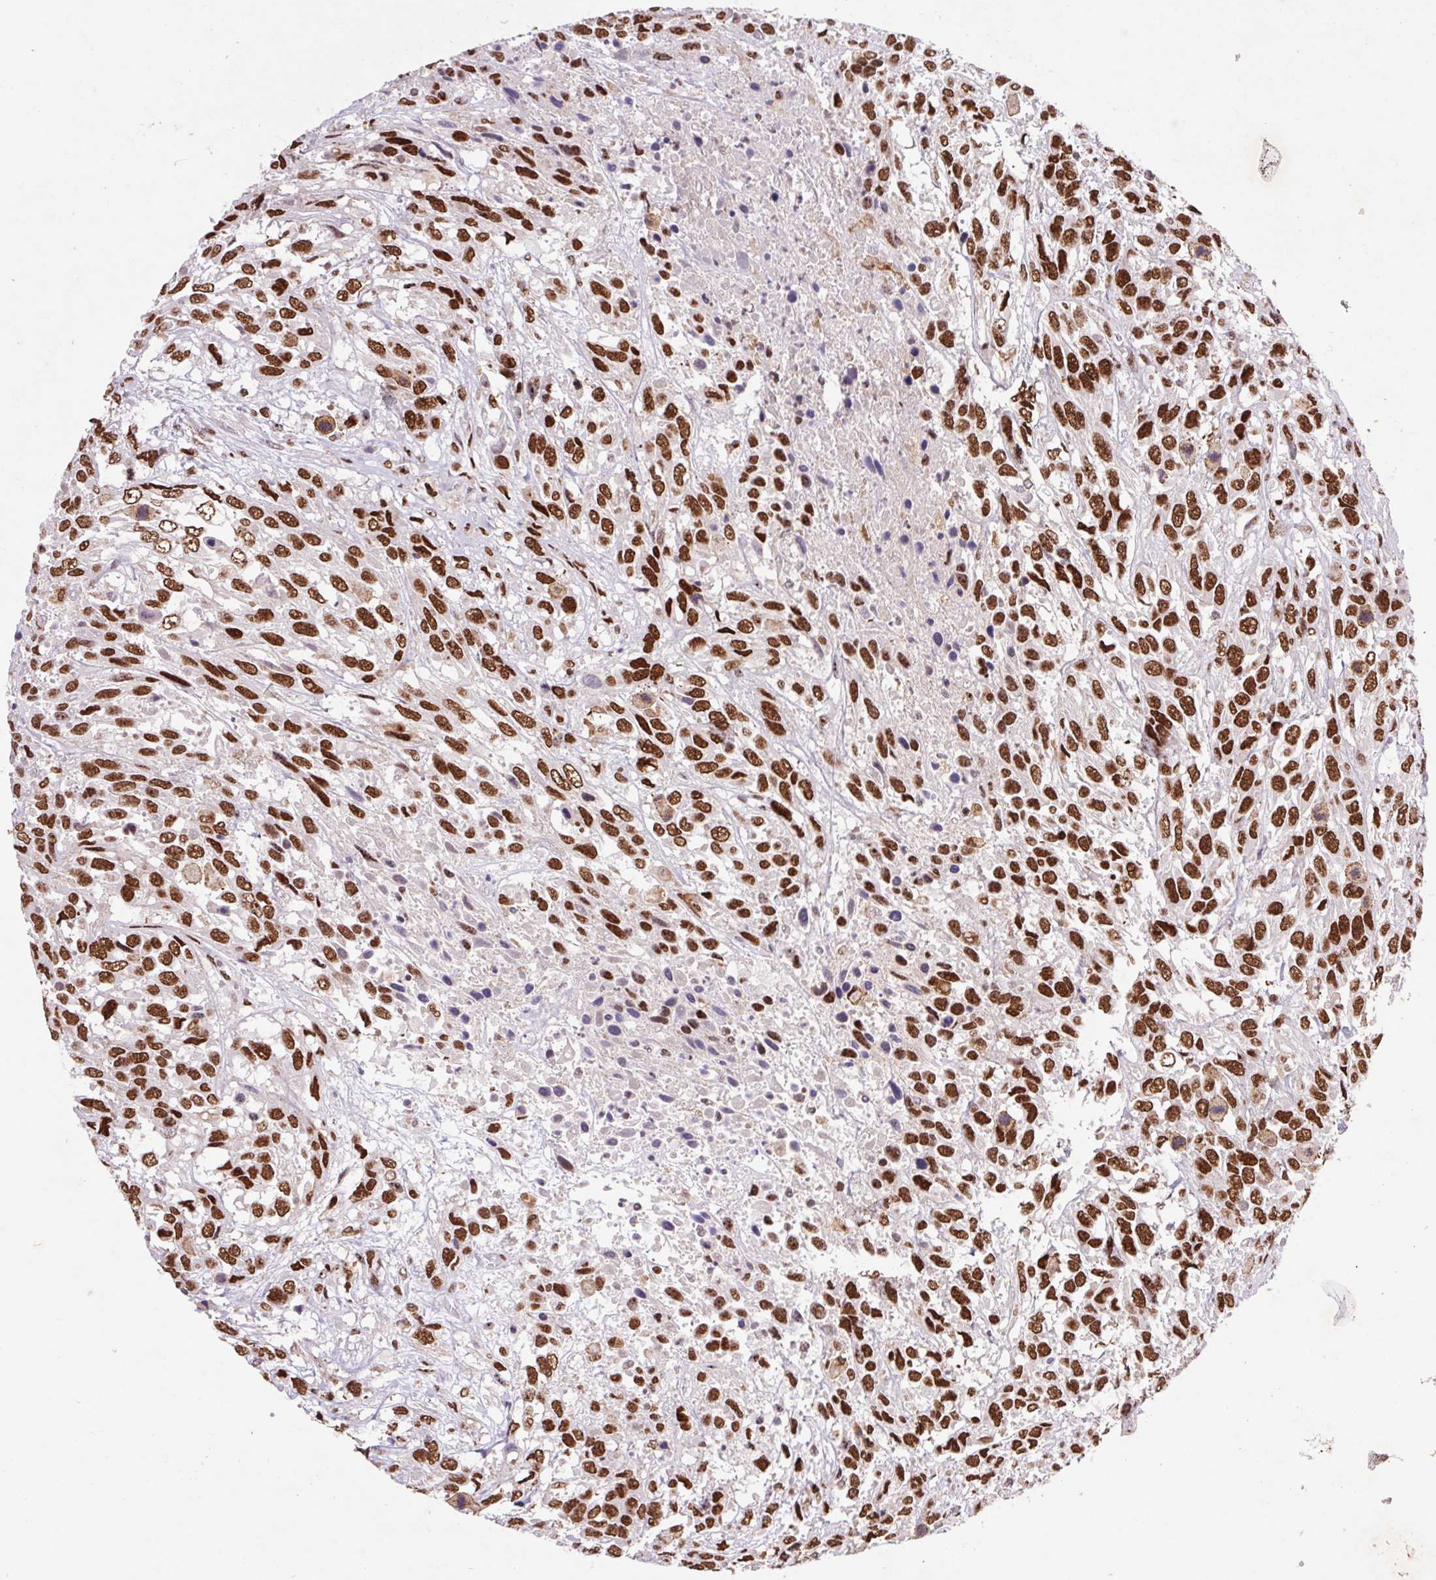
{"staining": {"intensity": "strong", "quantity": ">75%", "location": "nuclear"}, "tissue": "urothelial cancer", "cell_type": "Tumor cells", "image_type": "cancer", "snomed": [{"axis": "morphology", "description": "Urothelial carcinoma, High grade"}, {"axis": "topography", "description": "Urinary bladder"}], "caption": "Protein staining of high-grade urothelial carcinoma tissue reveals strong nuclear positivity in about >75% of tumor cells. The staining was performed using DAB, with brown indicating positive protein expression. Nuclei are stained blue with hematoxylin.", "gene": "LDLRAD4", "patient": {"sex": "female", "age": 70}}